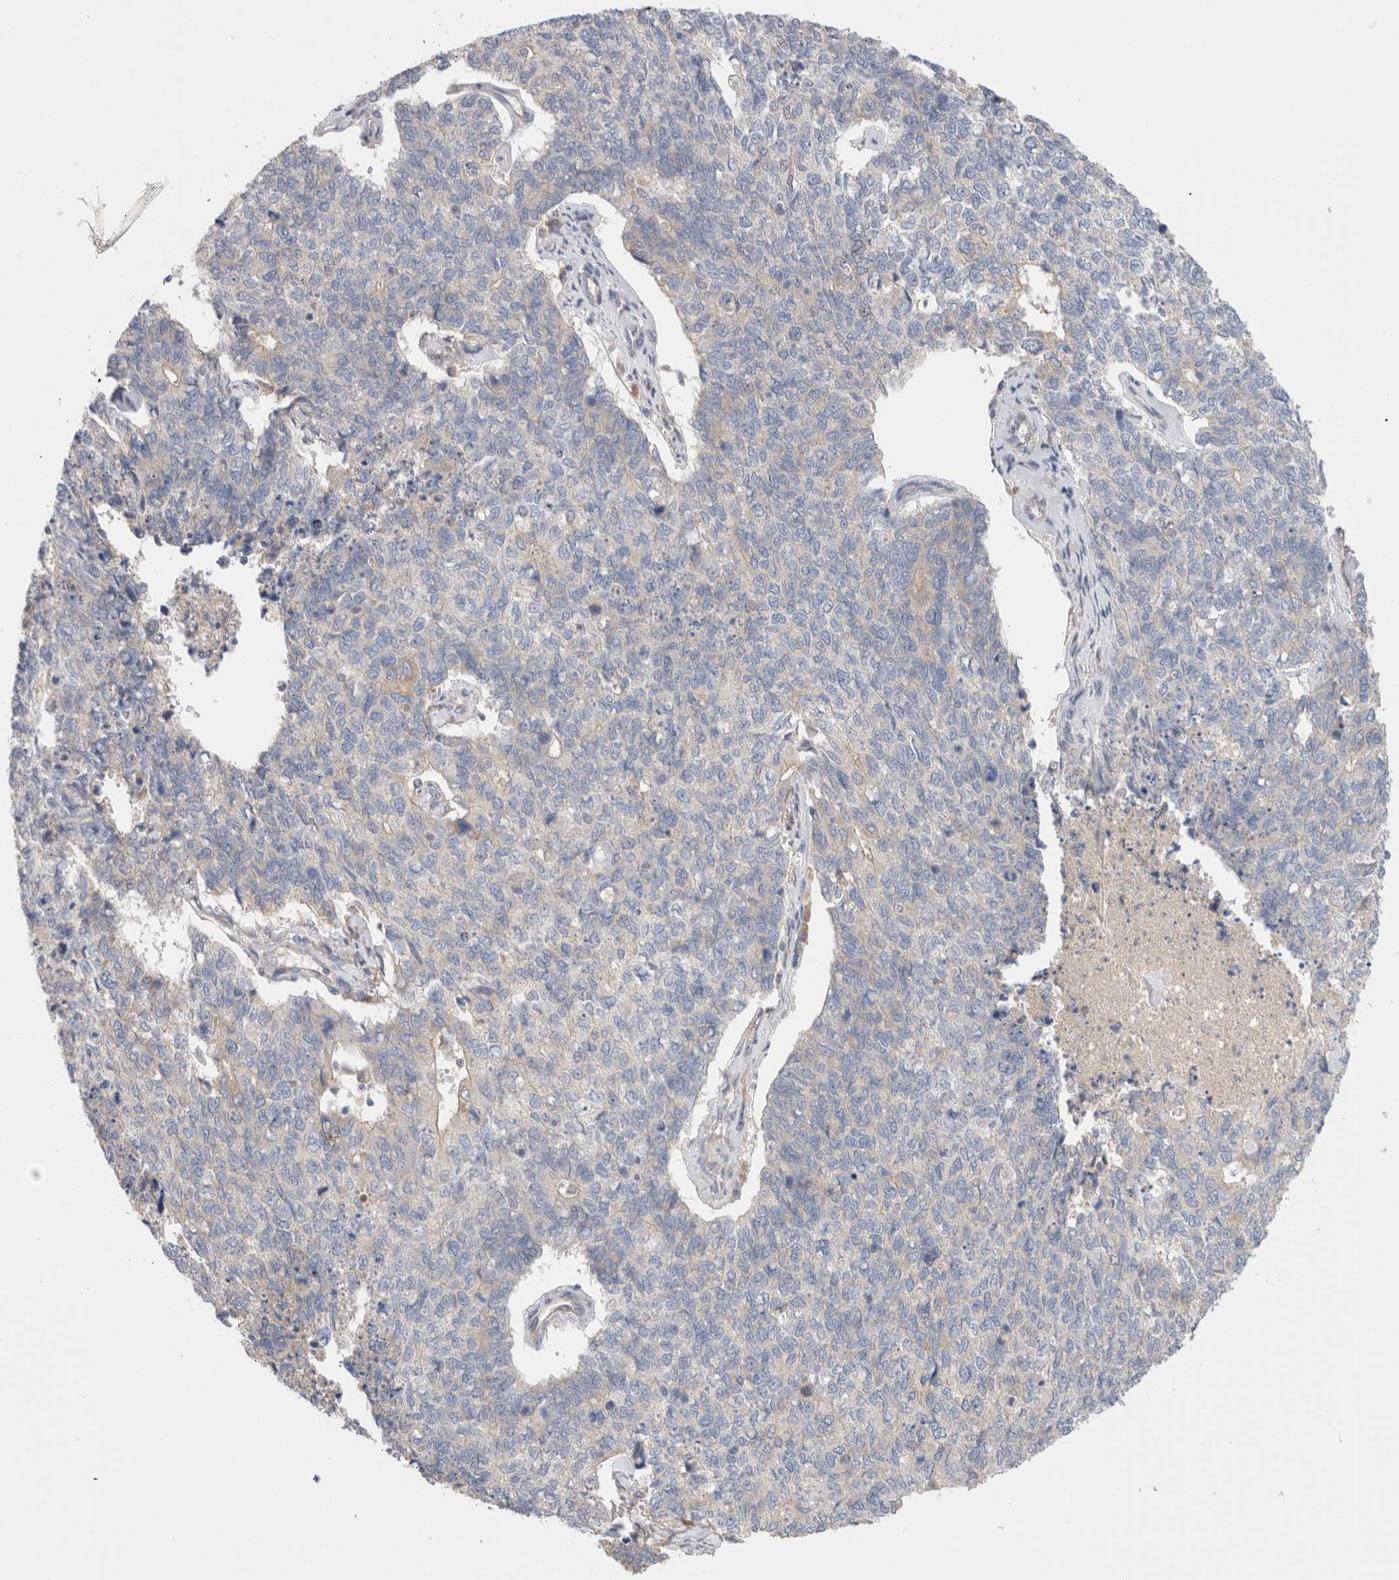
{"staining": {"intensity": "negative", "quantity": "none", "location": "none"}, "tissue": "cervical cancer", "cell_type": "Tumor cells", "image_type": "cancer", "snomed": [{"axis": "morphology", "description": "Squamous cell carcinoma, NOS"}, {"axis": "topography", "description": "Cervix"}], "caption": "An immunohistochemistry (IHC) photomicrograph of cervical squamous cell carcinoma is shown. There is no staining in tumor cells of cervical squamous cell carcinoma.", "gene": "SGK3", "patient": {"sex": "female", "age": 63}}